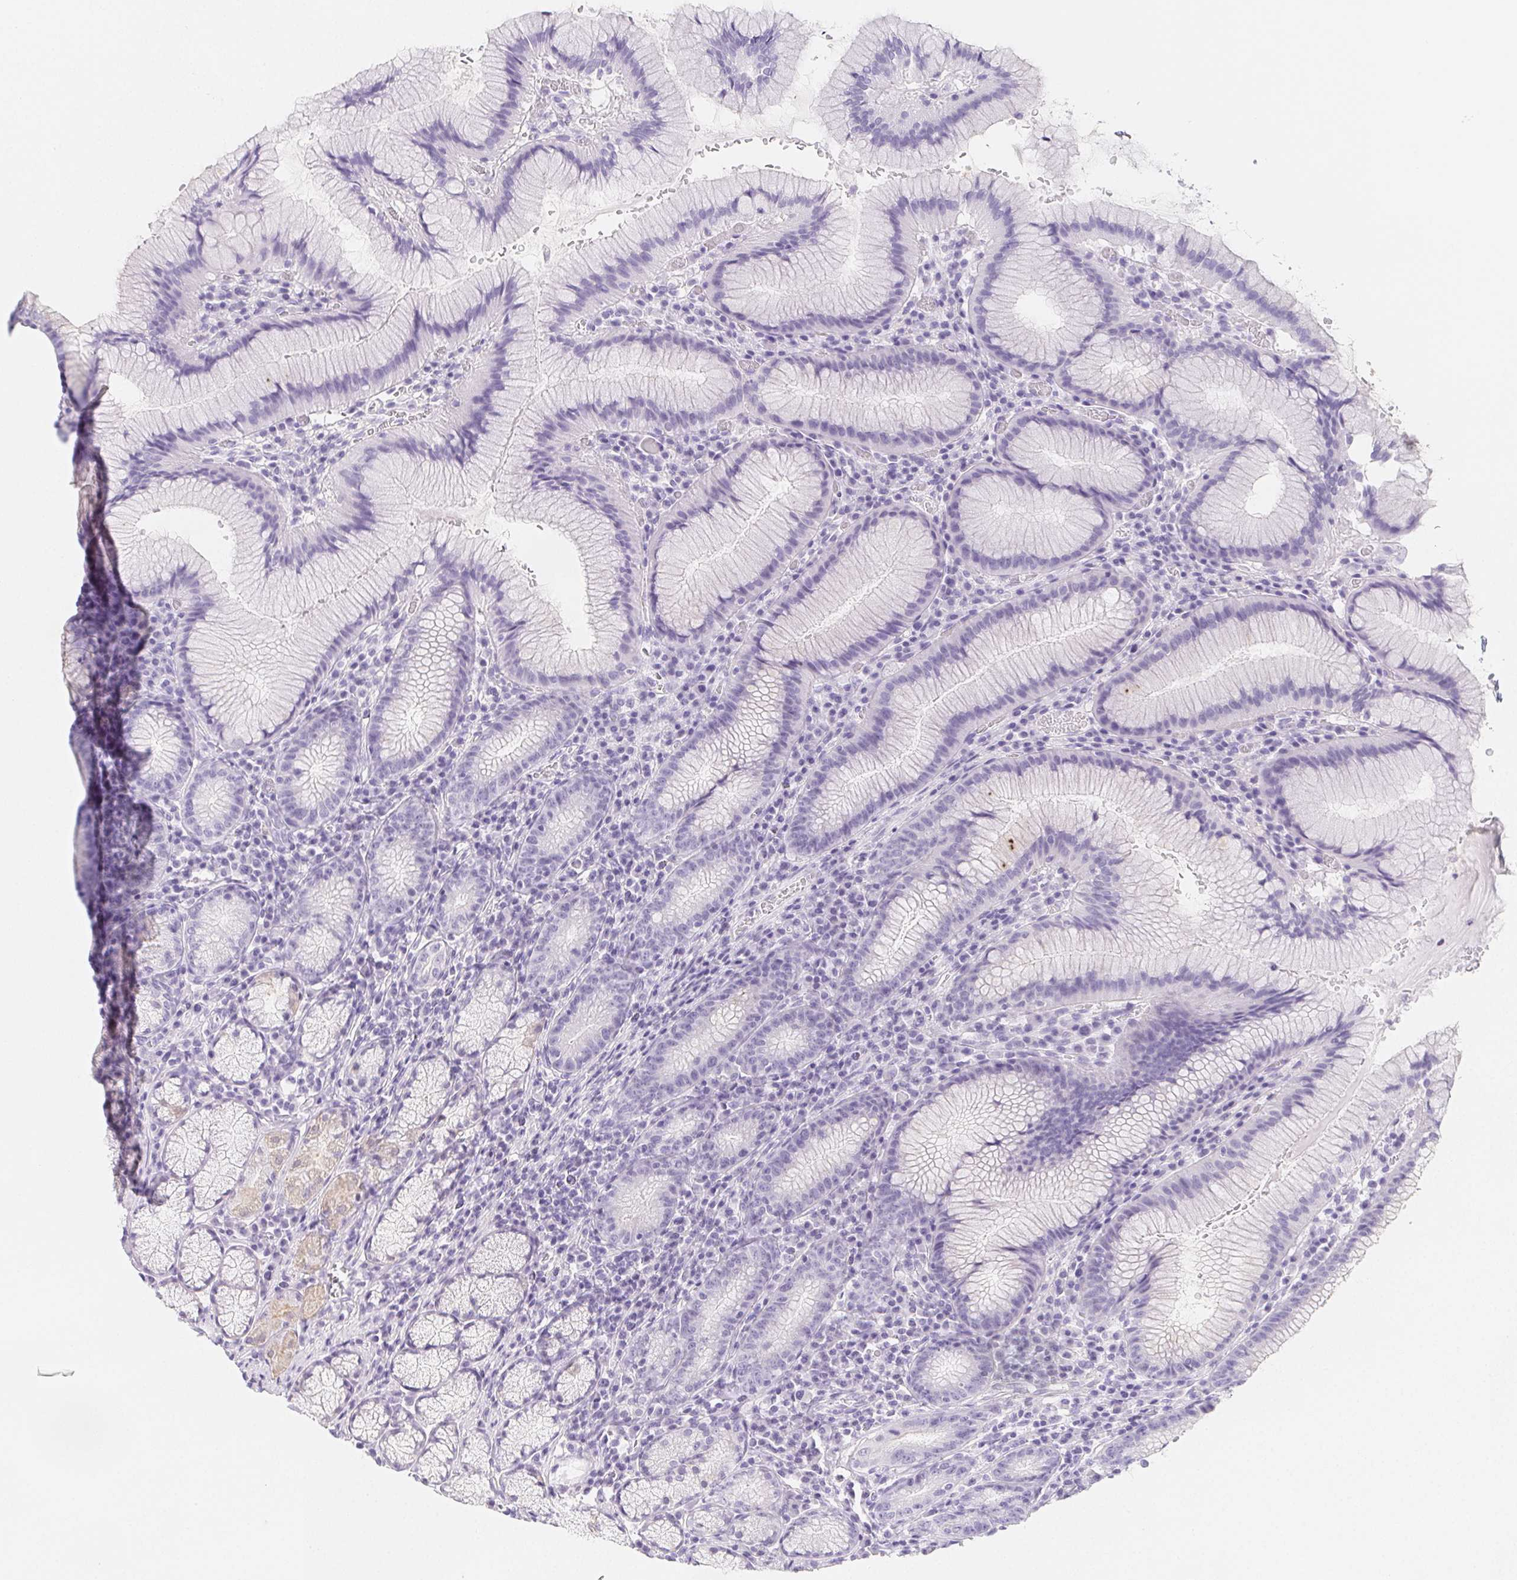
{"staining": {"intensity": "weak", "quantity": "<25%", "location": "cytoplasmic/membranous"}, "tissue": "stomach", "cell_type": "Glandular cells", "image_type": "normal", "snomed": [{"axis": "morphology", "description": "Normal tissue, NOS"}, {"axis": "topography", "description": "Stomach"}], "caption": "DAB immunohistochemical staining of benign human stomach shows no significant positivity in glandular cells.", "gene": "ZBBX", "patient": {"sex": "male", "age": 55}}